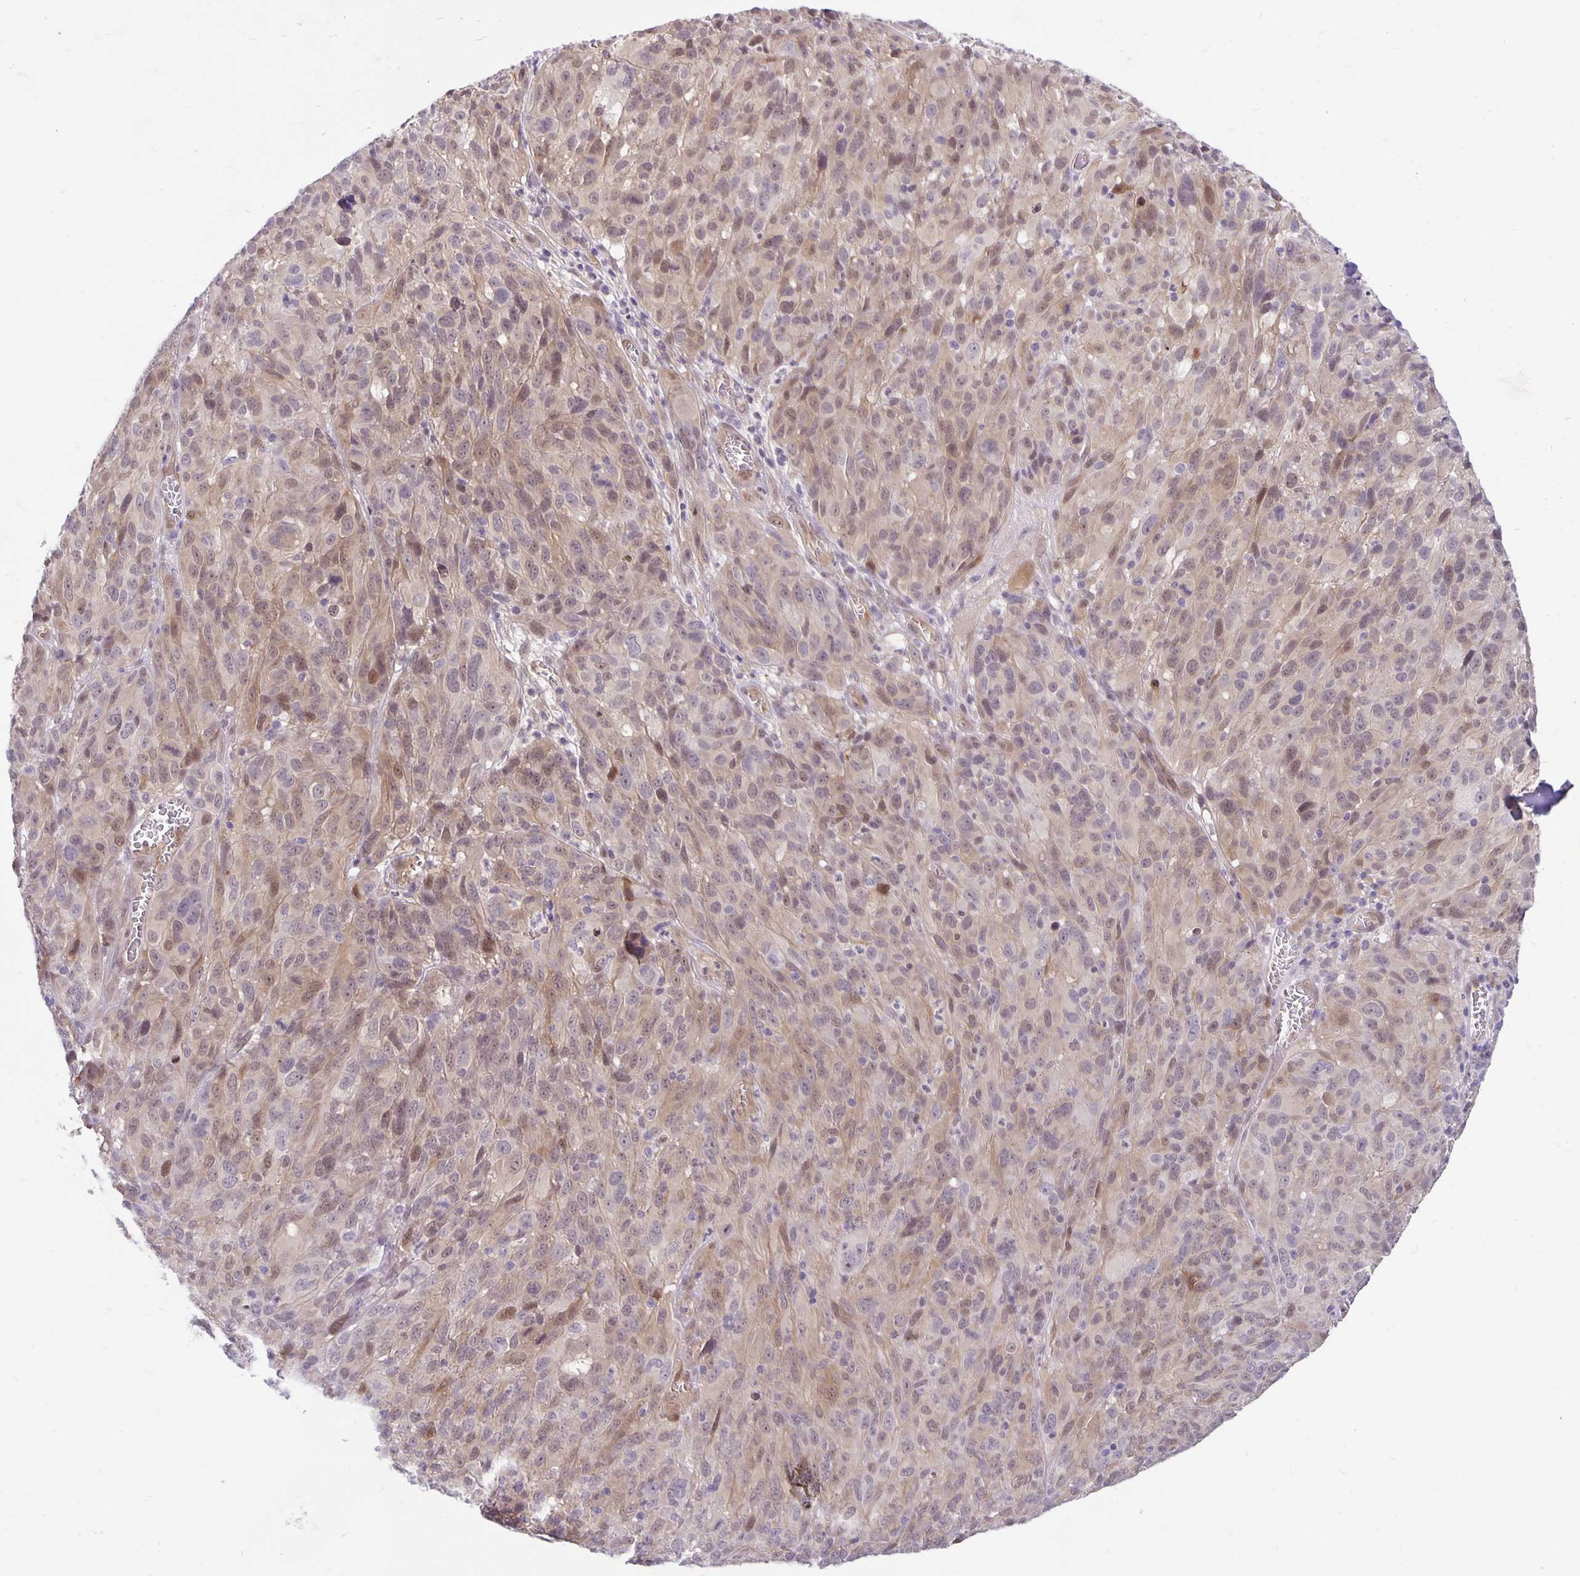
{"staining": {"intensity": "weak", "quantity": "25%-75%", "location": "cytoplasmic/membranous"}, "tissue": "melanoma", "cell_type": "Tumor cells", "image_type": "cancer", "snomed": [{"axis": "morphology", "description": "Malignant melanoma, NOS"}, {"axis": "topography", "description": "Skin"}], "caption": "Immunohistochemistry (IHC) histopathology image of neoplastic tissue: human melanoma stained using immunohistochemistry (IHC) exhibits low levels of weak protein expression localized specifically in the cytoplasmic/membranous of tumor cells, appearing as a cytoplasmic/membranous brown color.", "gene": "TAX1BP3", "patient": {"sex": "male", "age": 51}}